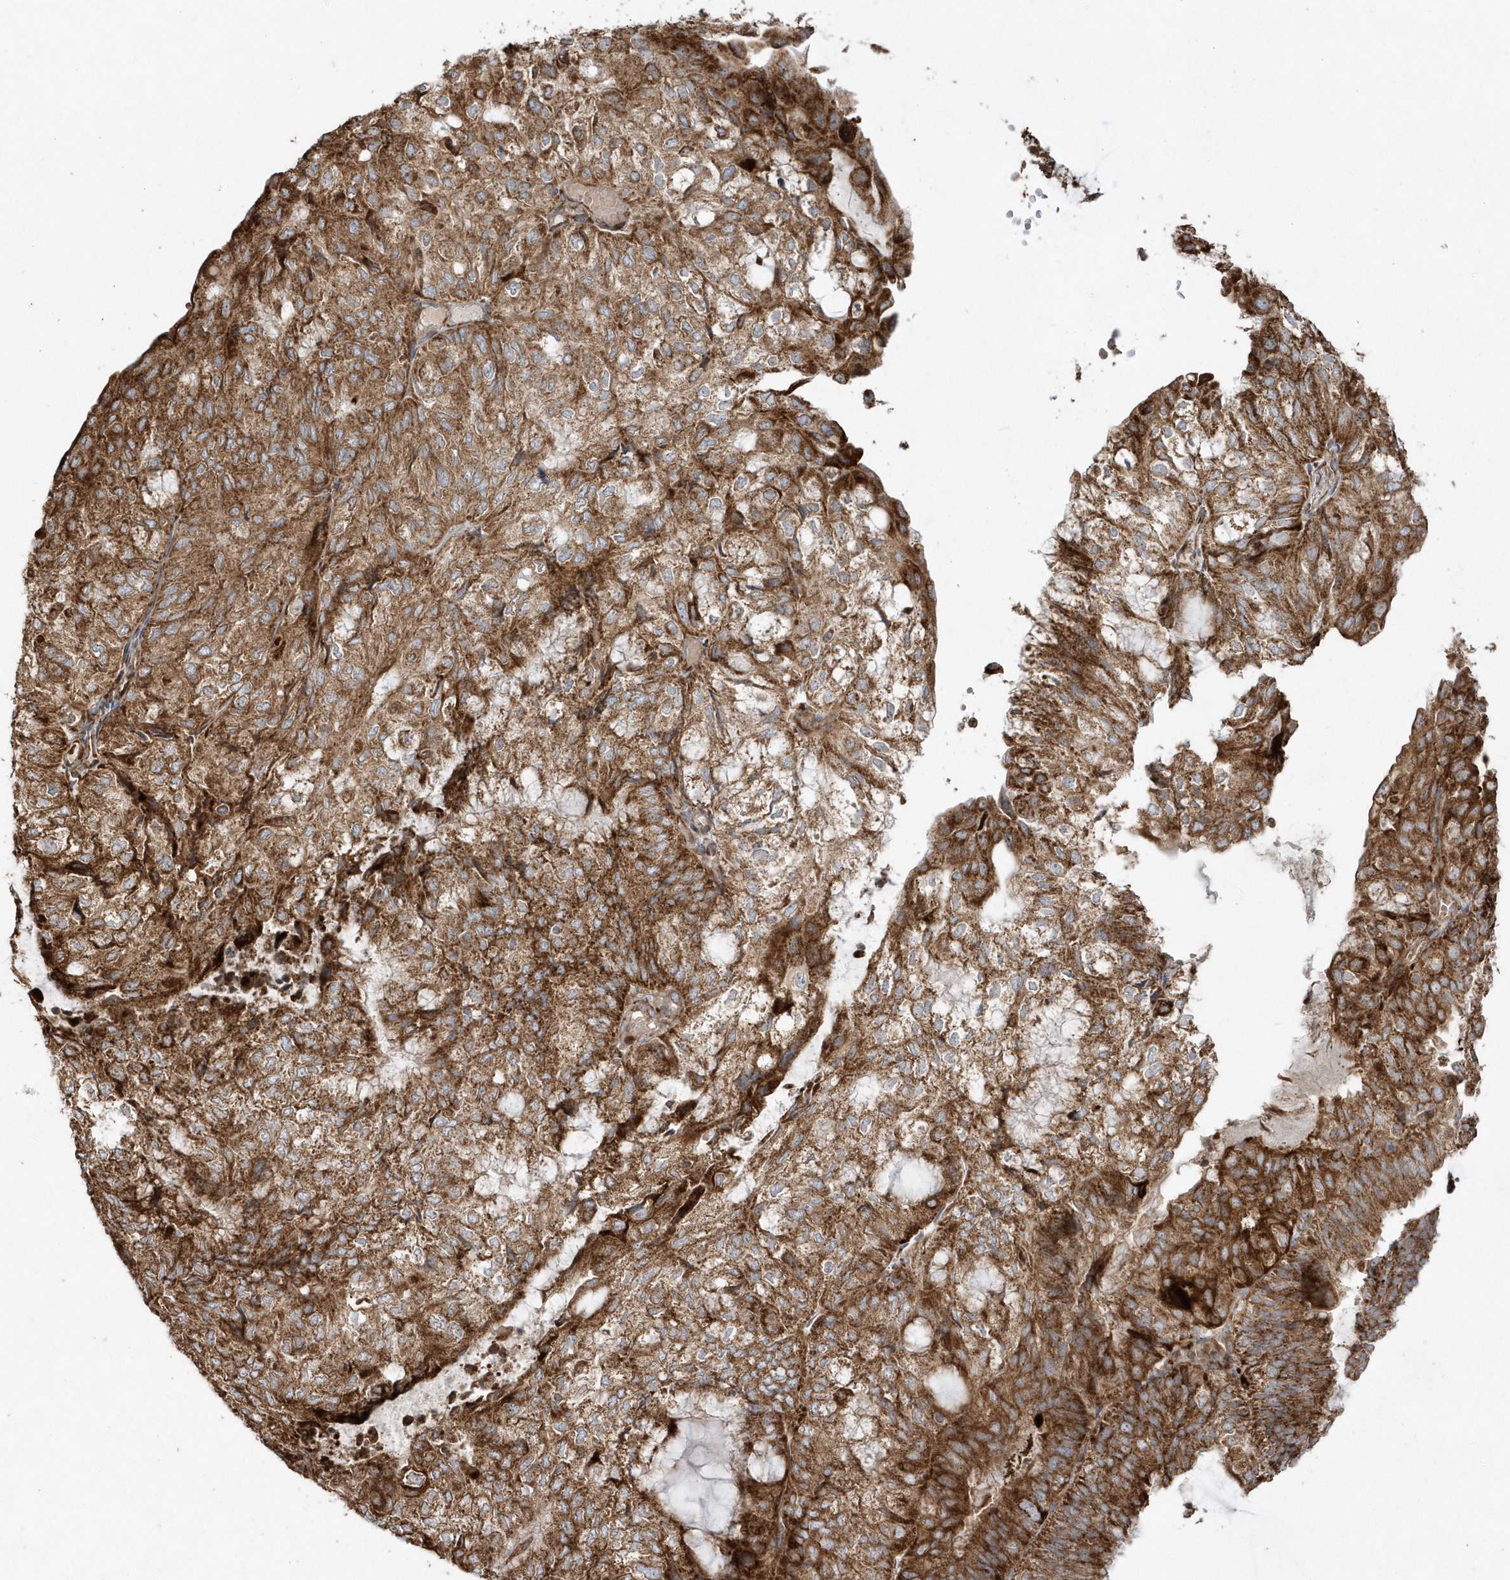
{"staining": {"intensity": "strong", "quantity": ">75%", "location": "cytoplasmic/membranous"}, "tissue": "endometrial cancer", "cell_type": "Tumor cells", "image_type": "cancer", "snomed": [{"axis": "morphology", "description": "Adenocarcinoma, NOS"}, {"axis": "topography", "description": "Endometrium"}], "caption": "Immunohistochemistry (IHC) (DAB) staining of endometrial cancer (adenocarcinoma) shows strong cytoplasmic/membranous protein positivity in about >75% of tumor cells. (IHC, brightfield microscopy, high magnification).", "gene": "SH3BP2", "patient": {"sex": "female", "age": 81}}